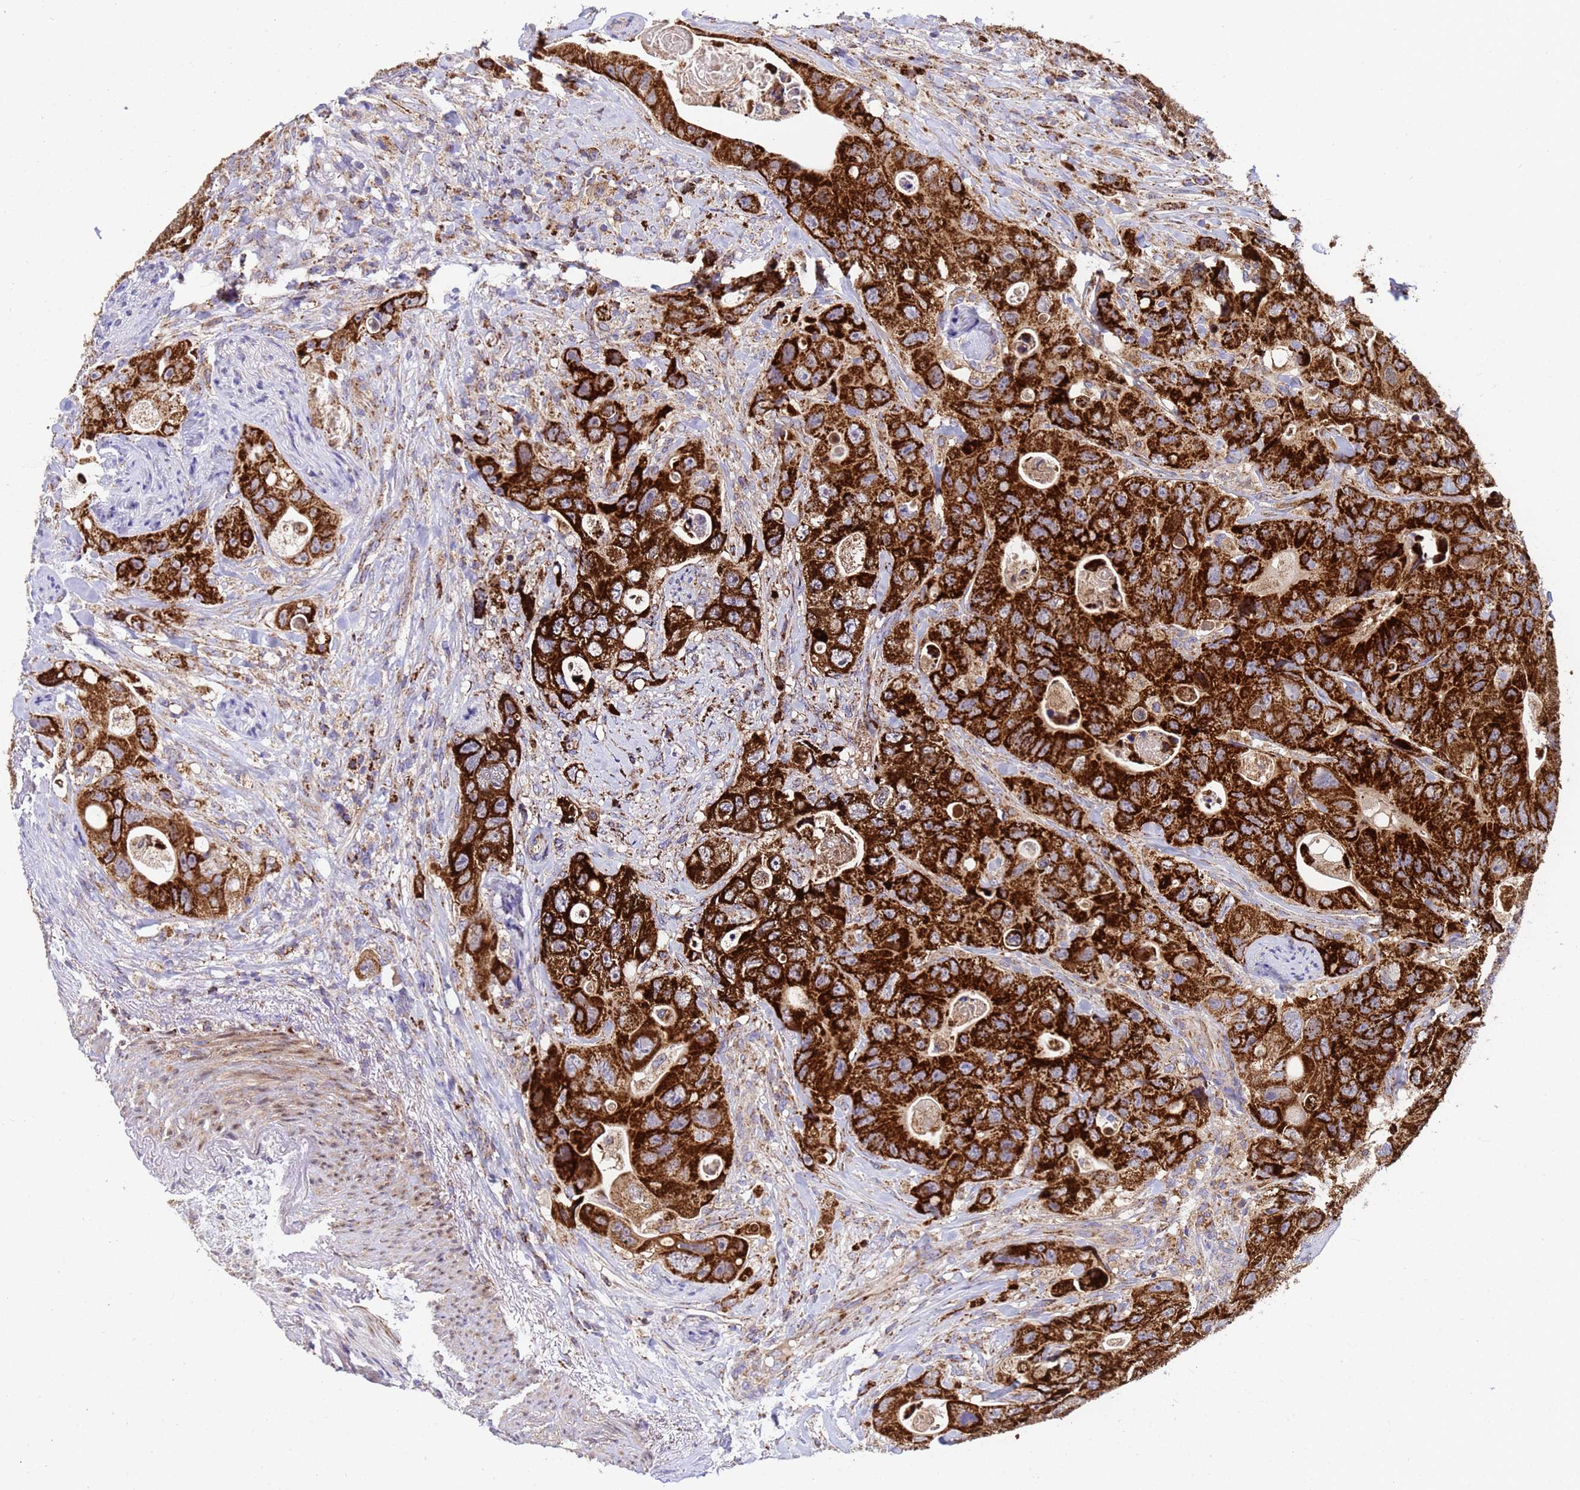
{"staining": {"intensity": "strong", "quantity": ">75%", "location": "cytoplasmic/membranous"}, "tissue": "colorectal cancer", "cell_type": "Tumor cells", "image_type": "cancer", "snomed": [{"axis": "morphology", "description": "Adenocarcinoma, NOS"}, {"axis": "topography", "description": "Colon"}], "caption": "Tumor cells exhibit high levels of strong cytoplasmic/membranous expression in about >75% of cells in colorectal adenocarcinoma. (DAB (3,3'-diaminobenzidine) IHC with brightfield microscopy, high magnification).", "gene": "TUBGCP3", "patient": {"sex": "female", "age": 46}}